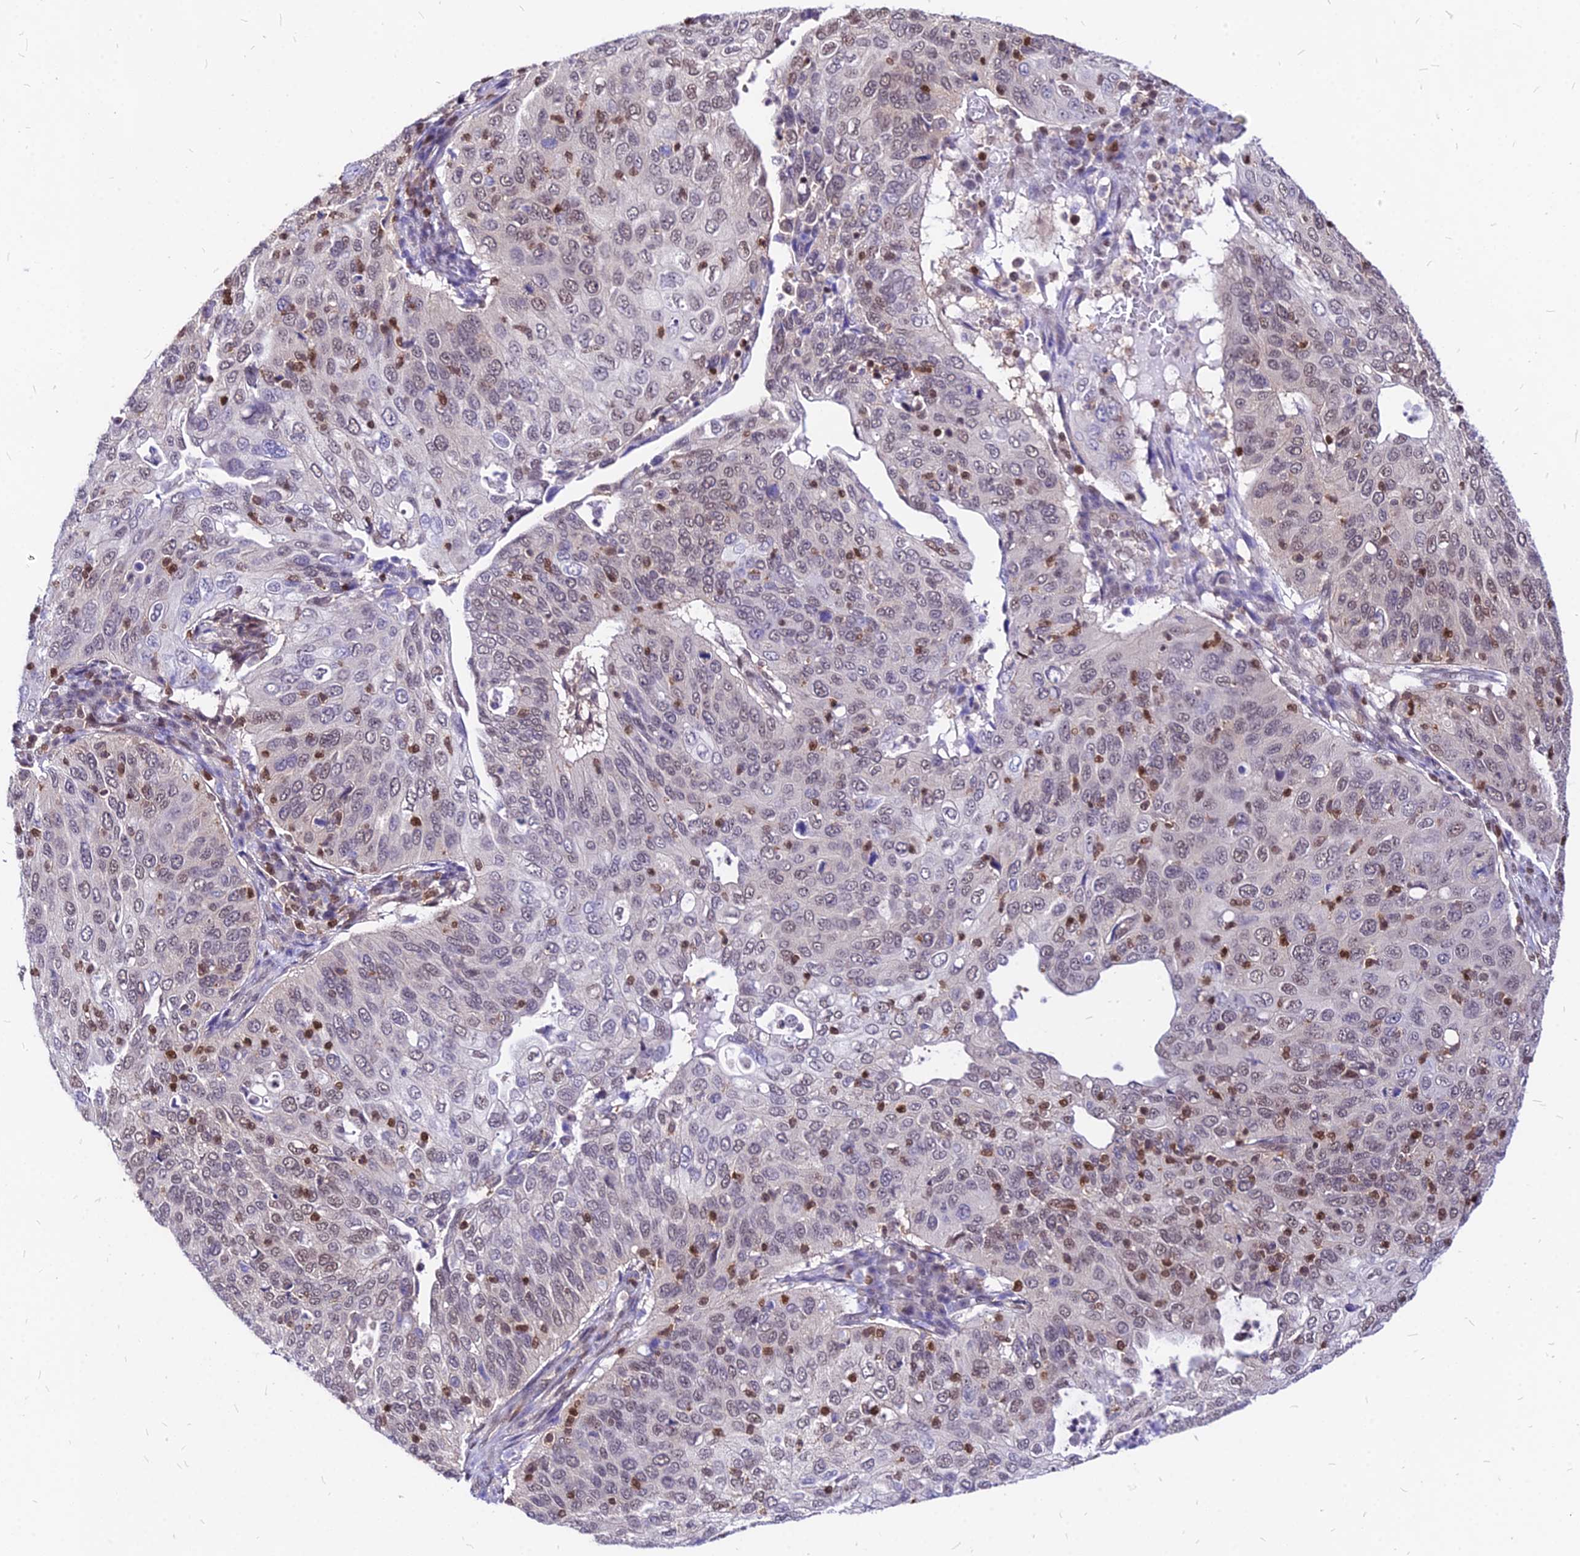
{"staining": {"intensity": "weak", "quantity": "25%-75%", "location": "nuclear"}, "tissue": "cervical cancer", "cell_type": "Tumor cells", "image_type": "cancer", "snomed": [{"axis": "morphology", "description": "Squamous cell carcinoma, NOS"}, {"axis": "topography", "description": "Cervix"}], "caption": "Protein expression analysis of human cervical cancer reveals weak nuclear expression in about 25%-75% of tumor cells. (DAB IHC, brown staining for protein, blue staining for nuclei).", "gene": "PAXX", "patient": {"sex": "female", "age": 36}}